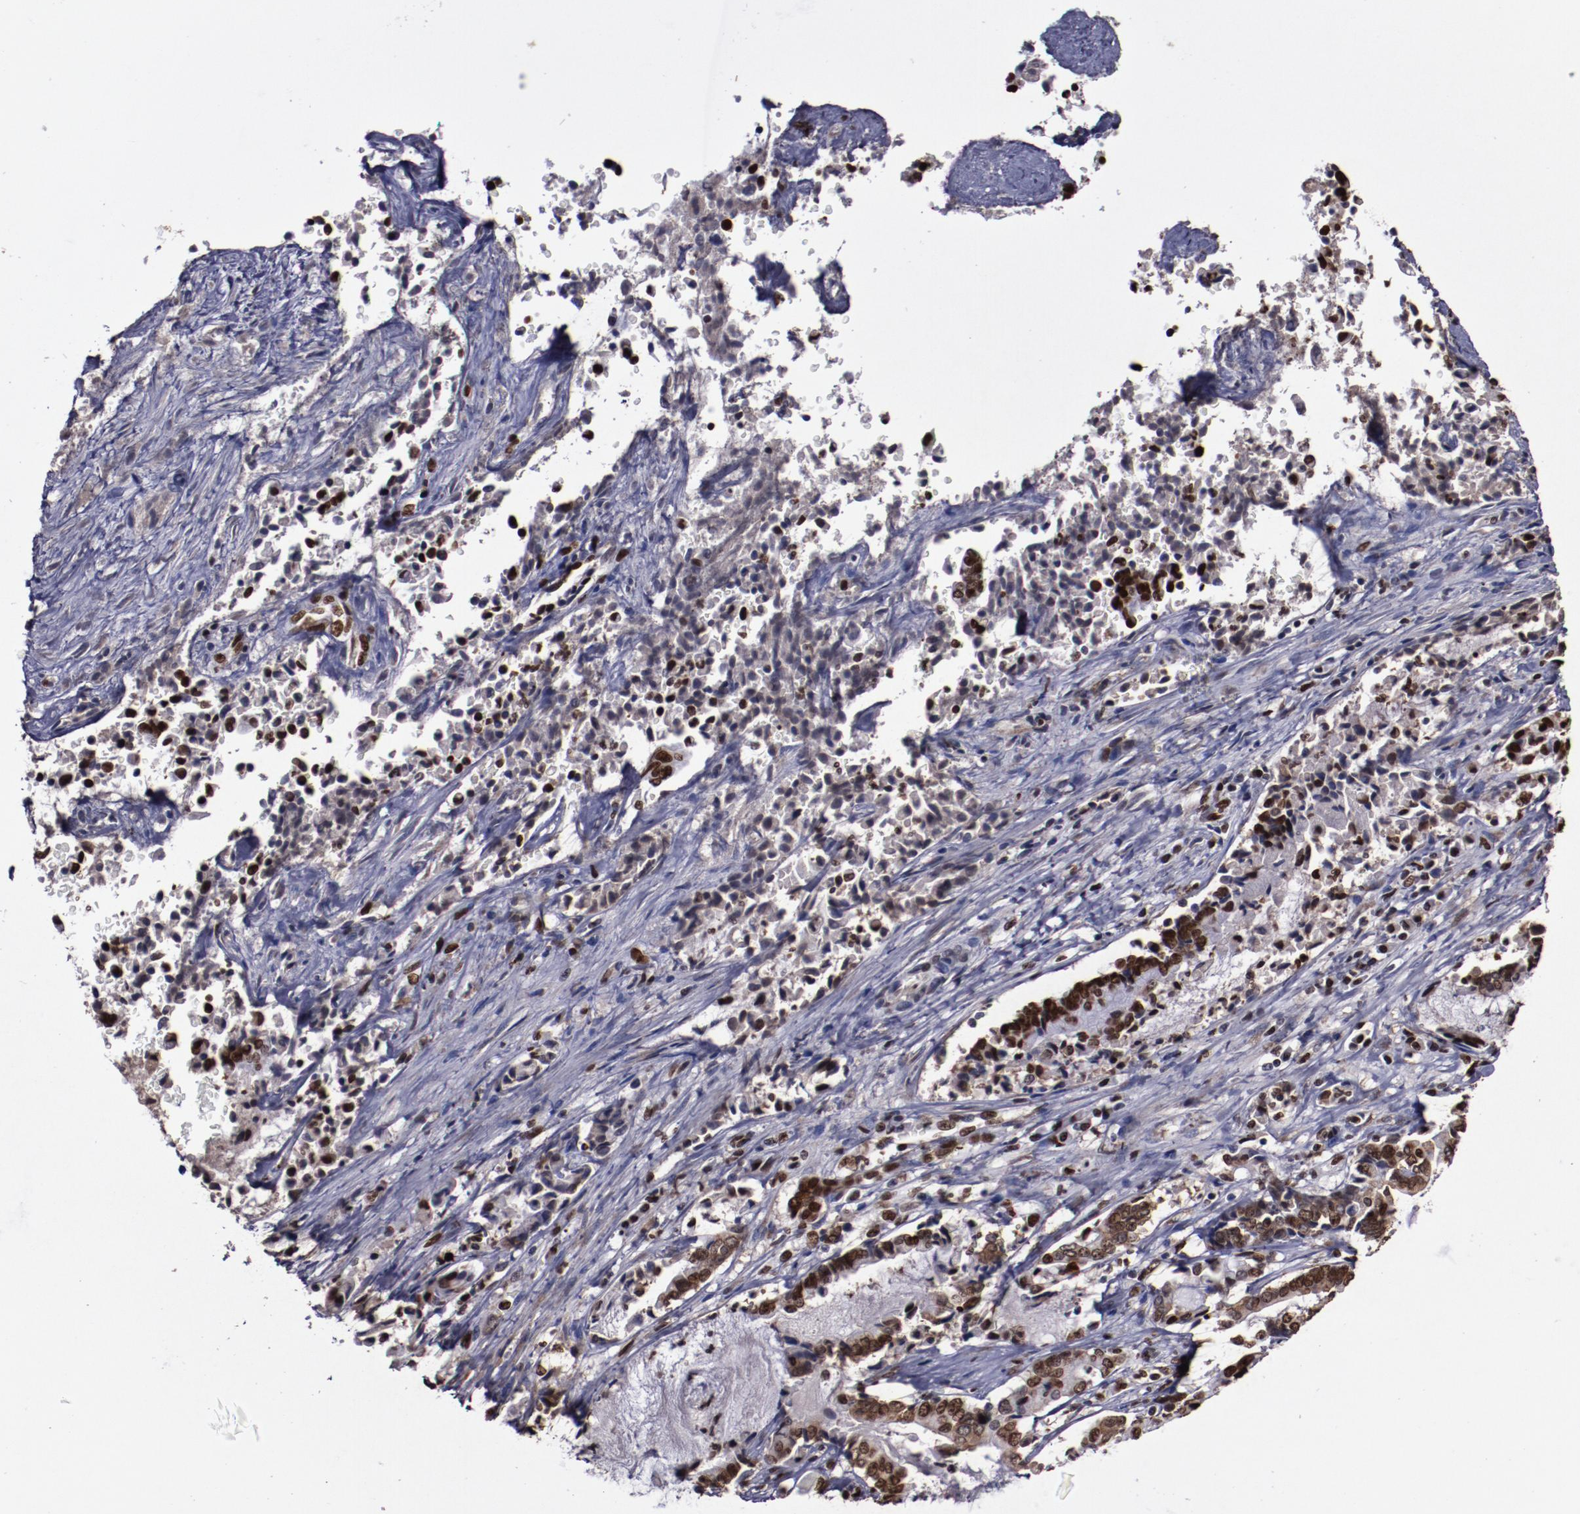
{"staining": {"intensity": "strong", "quantity": ">75%", "location": "nuclear"}, "tissue": "liver cancer", "cell_type": "Tumor cells", "image_type": "cancer", "snomed": [{"axis": "morphology", "description": "Cholangiocarcinoma"}, {"axis": "topography", "description": "Liver"}], "caption": "High-magnification brightfield microscopy of liver cancer stained with DAB (brown) and counterstained with hematoxylin (blue). tumor cells exhibit strong nuclear positivity is appreciated in approximately>75% of cells.", "gene": "APEX1", "patient": {"sex": "male", "age": 57}}